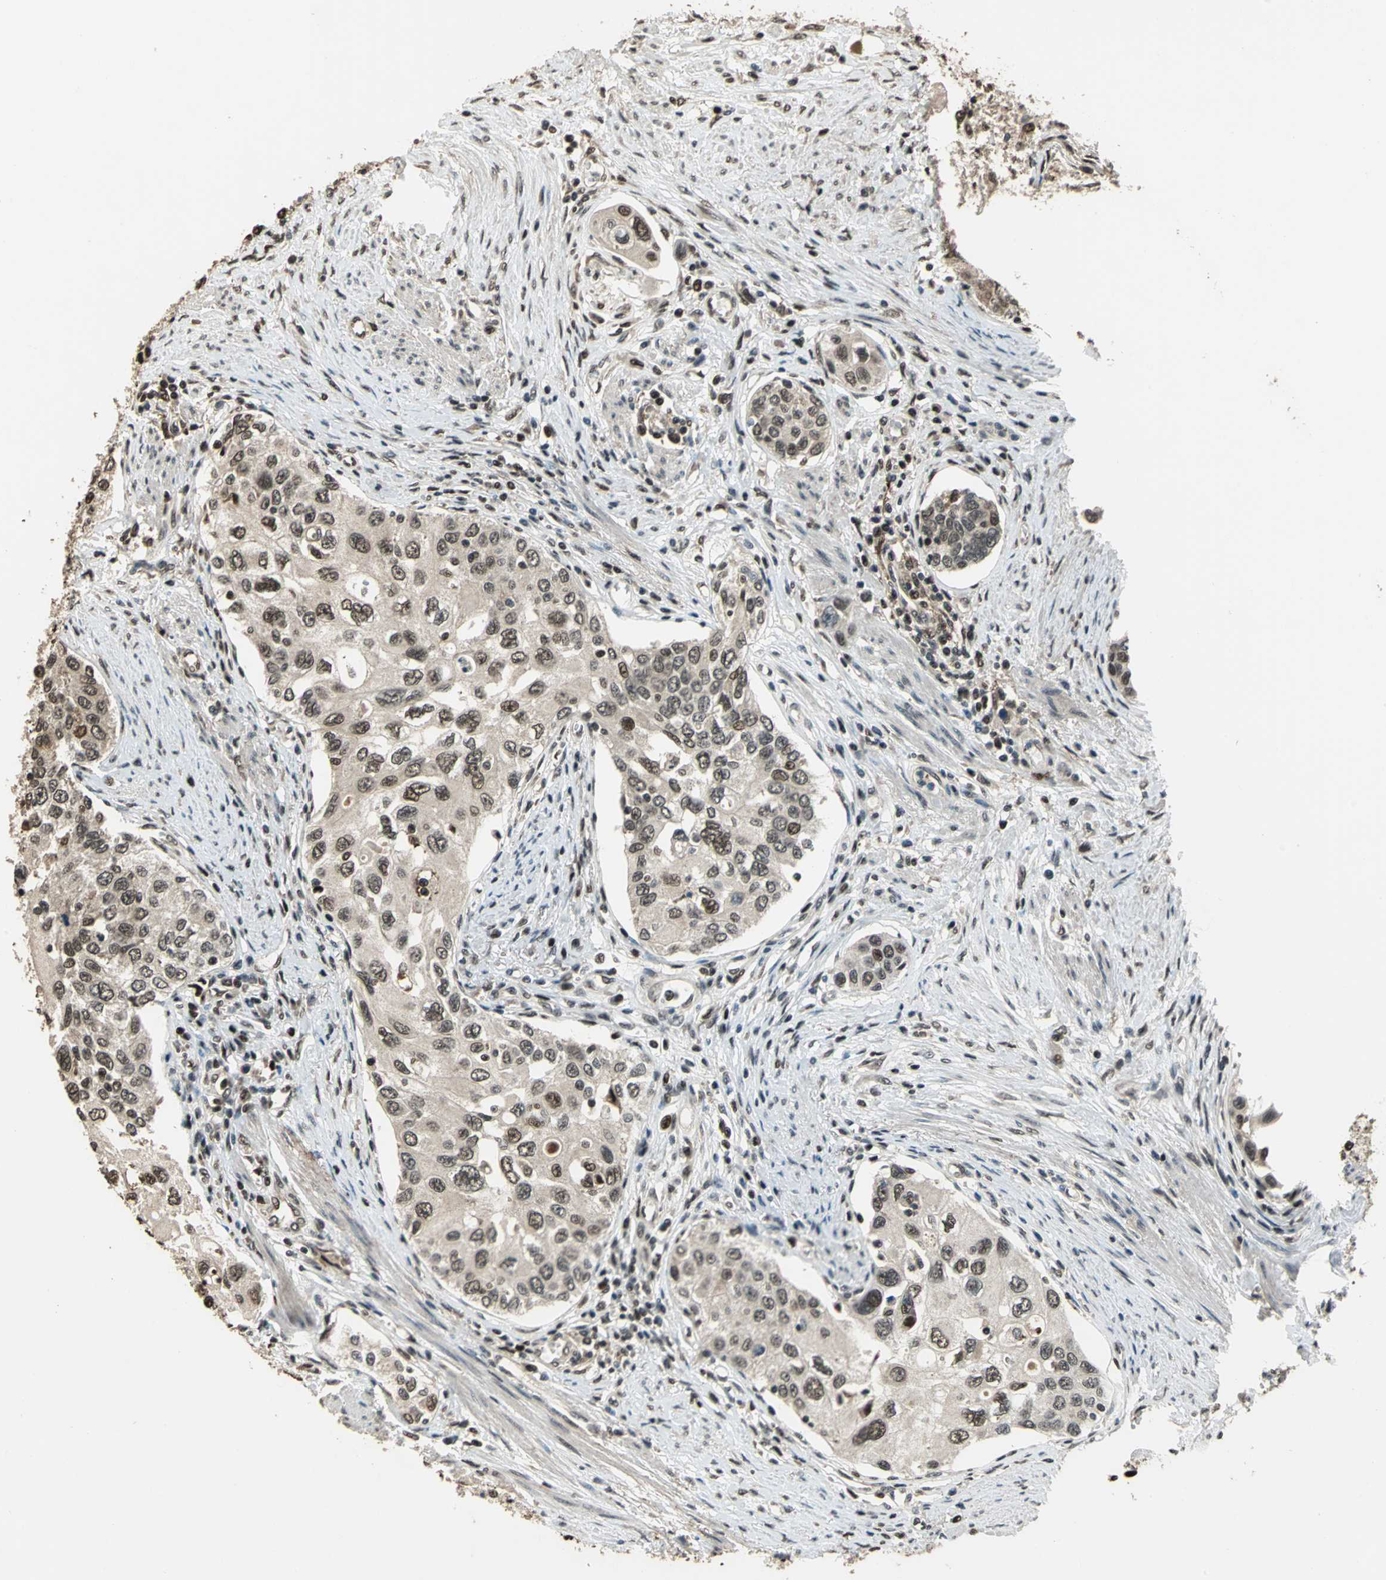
{"staining": {"intensity": "moderate", "quantity": ">75%", "location": "nuclear"}, "tissue": "urothelial cancer", "cell_type": "Tumor cells", "image_type": "cancer", "snomed": [{"axis": "morphology", "description": "Urothelial carcinoma, High grade"}, {"axis": "topography", "description": "Urinary bladder"}], "caption": "An IHC histopathology image of neoplastic tissue is shown. Protein staining in brown highlights moderate nuclear positivity in high-grade urothelial carcinoma within tumor cells. The protein is stained brown, and the nuclei are stained in blue (DAB (3,3'-diaminobenzidine) IHC with brightfield microscopy, high magnification).", "gene": "MIS18BP1", "patient": {"sex": "female", "age": 56}}